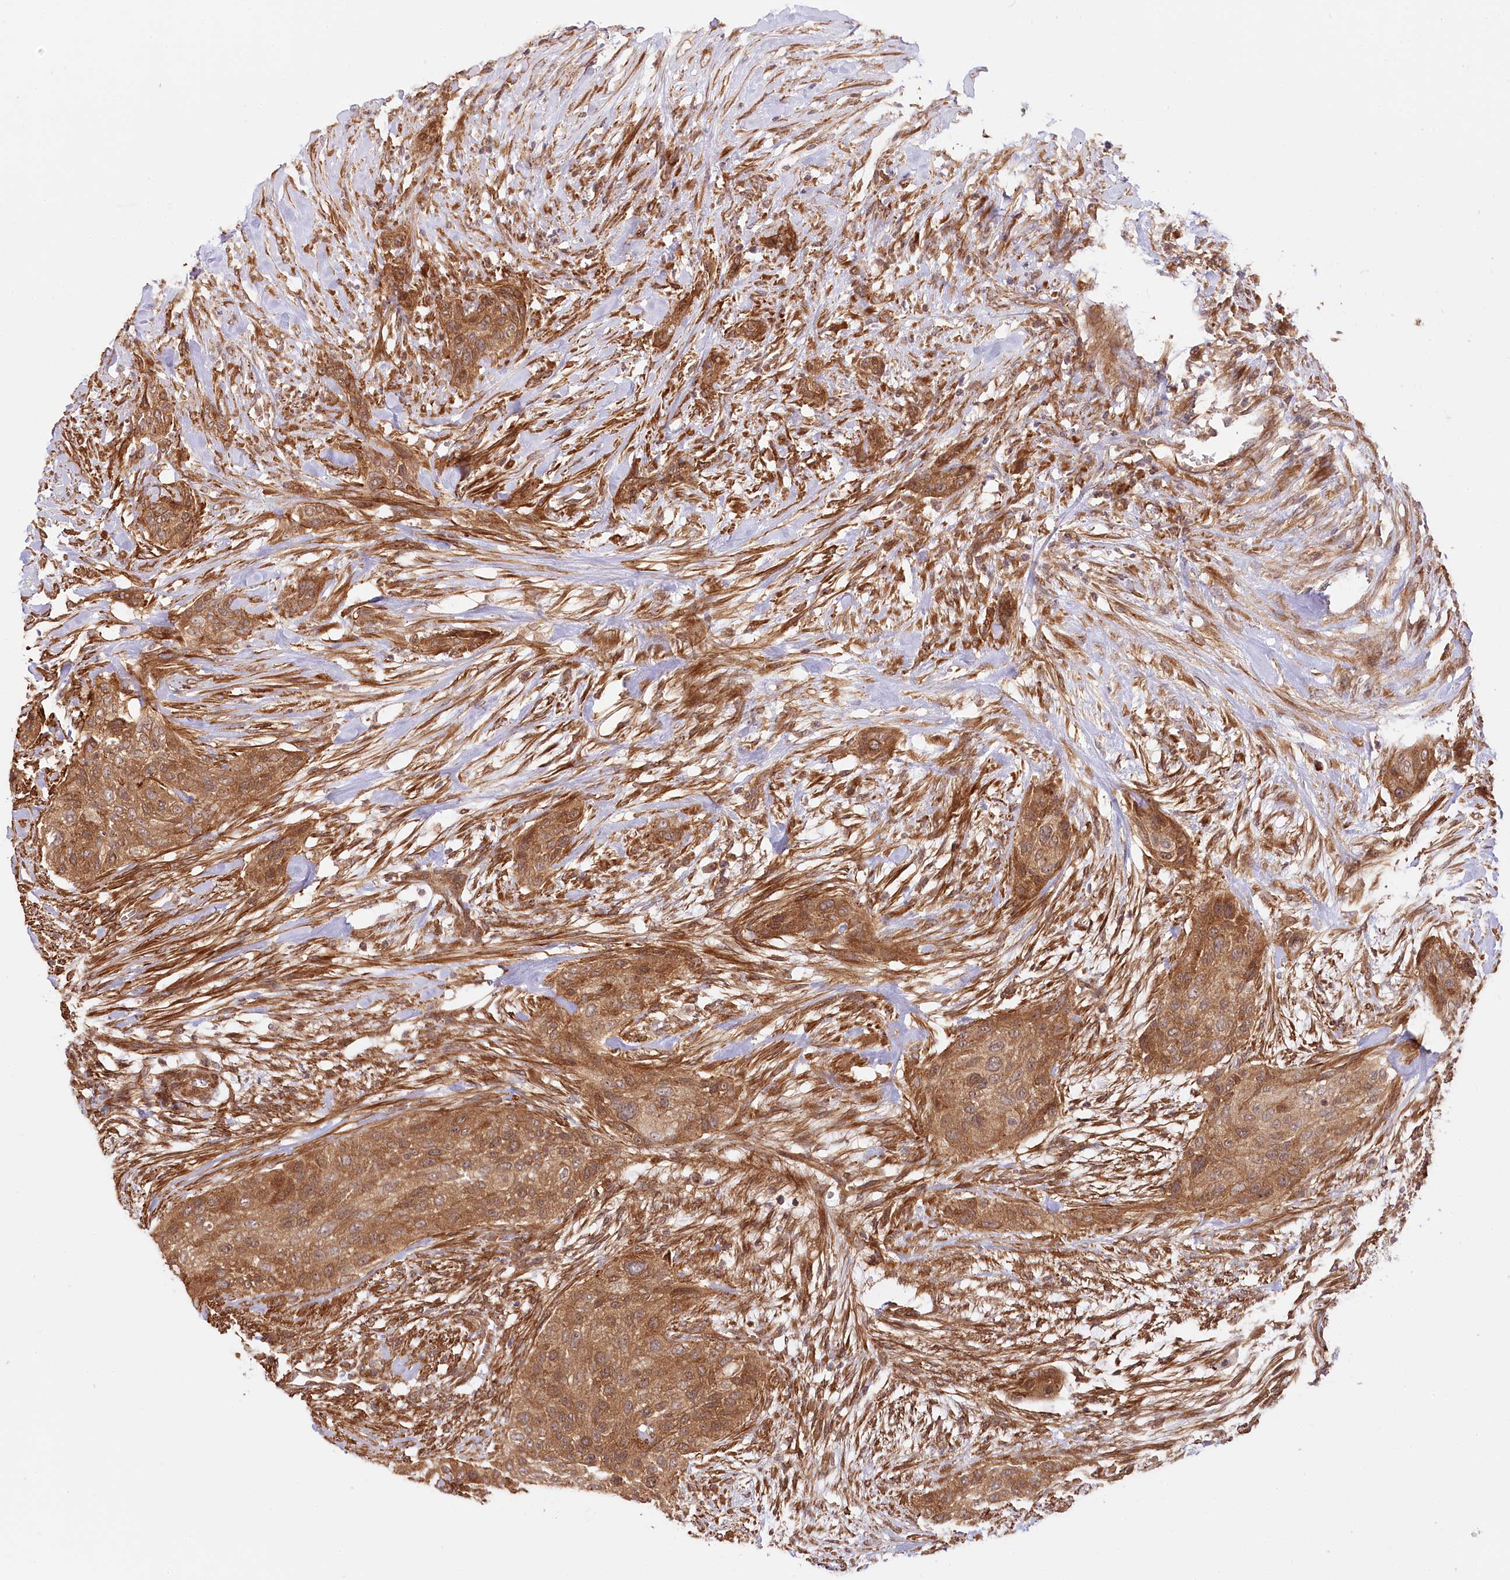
{"staining": {"intensity": "strong", "quantity": ">75%", "location": "cytoplasmic/membranous"}, "tissue": "urothelial cancer", "cell_type": "Tumor cells", "image_type": "cancer", "snomed": [{"axis": "morphology", "description": "Urothelial carcinoma, High grade"}, {"axis": "topography", "description": "Urinary bladder"}], "caption": "Urothelial carcinoma (high-grade) tissue shows strong cytoplasmic/membranous positivity in about >75% of tumor cells, visualized by immunohistochemistry.", "gene": "CEP70", "patient": {"sex": "male", "age": 35}}